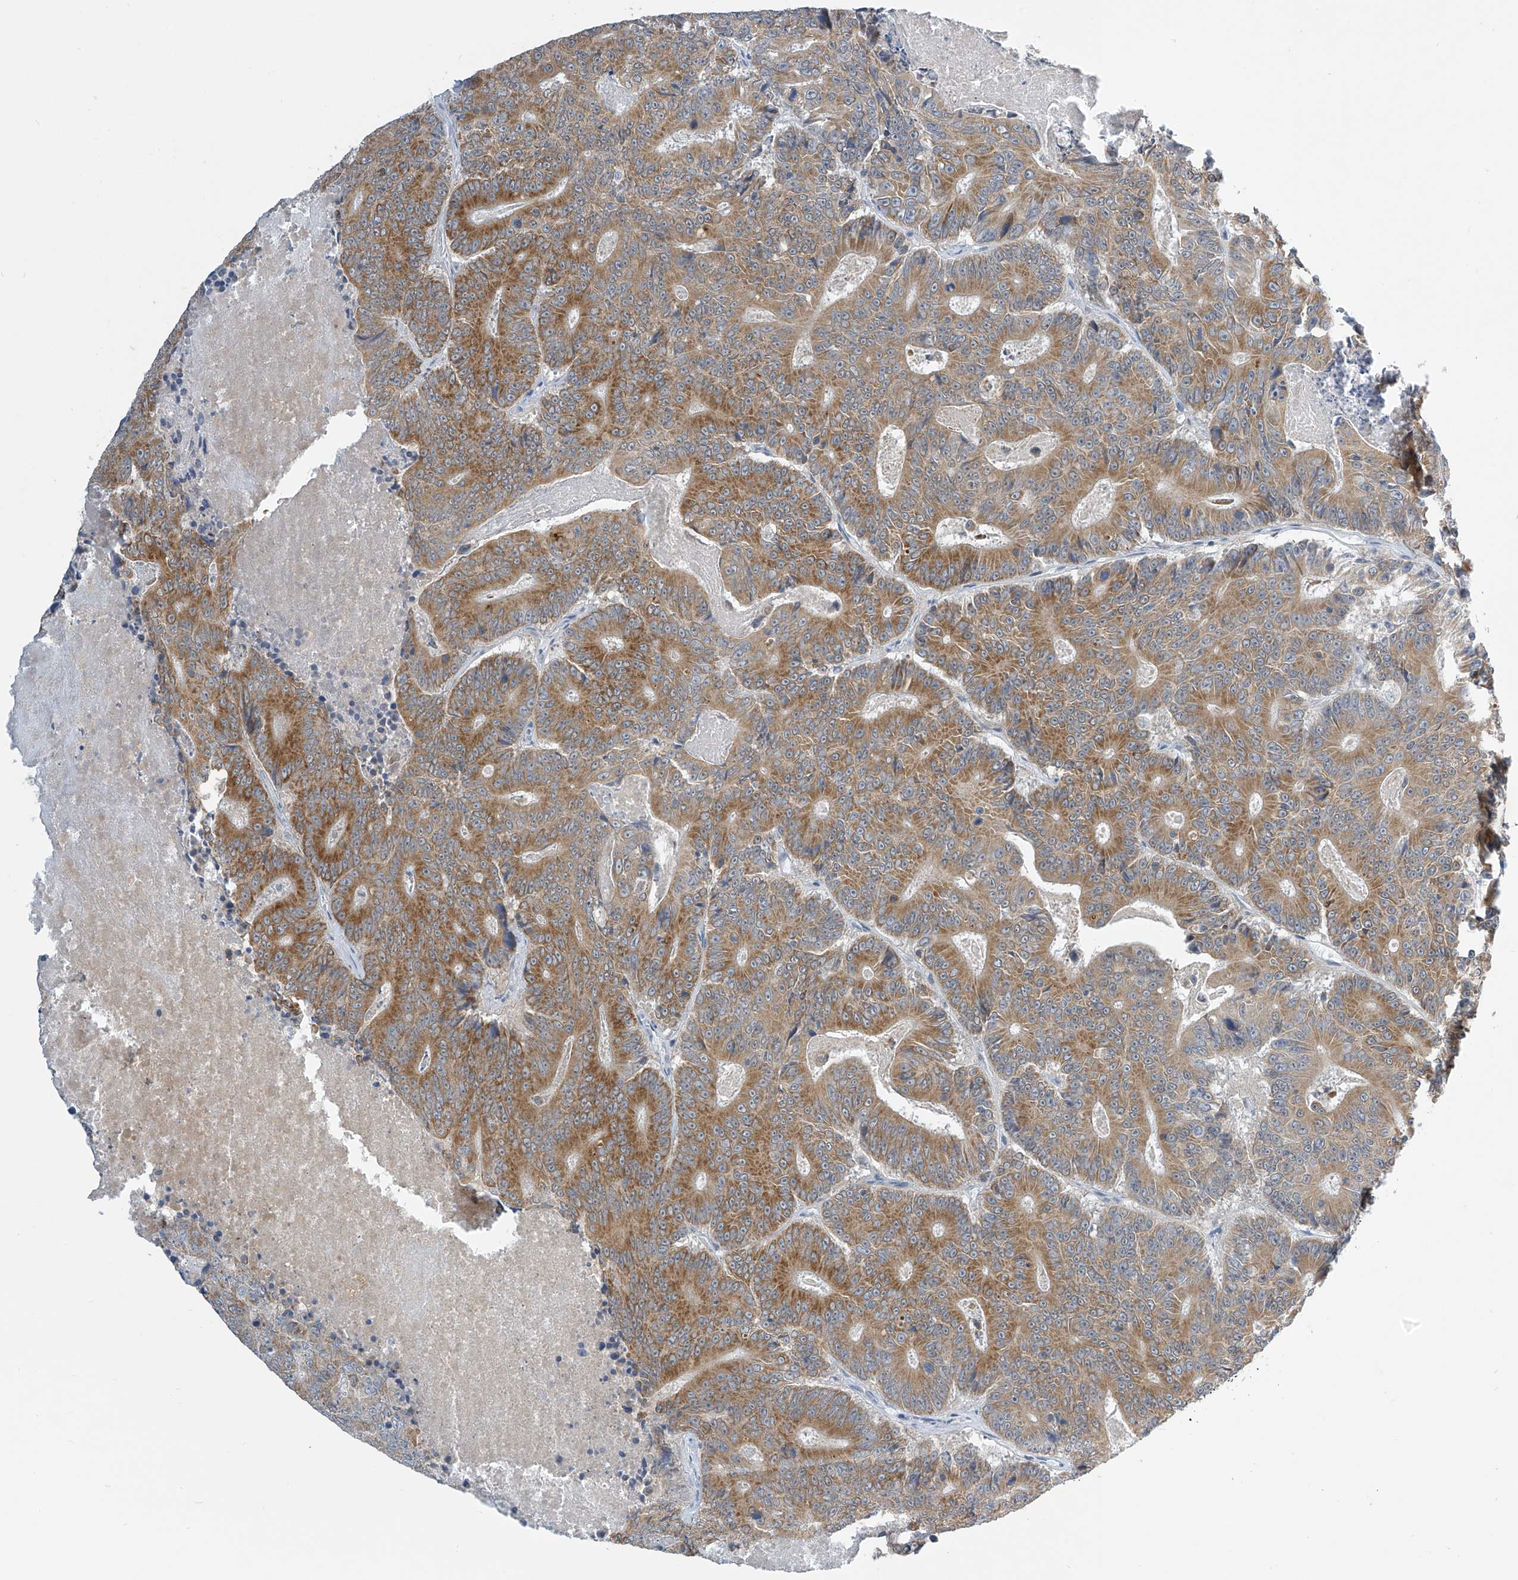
{"staining": {"intensity": "moderate", "quantity": ">75%", "location": "cytoplasmic/membranous"}, "tissue": "colorectal cancer", "cell_type": "Tumor cells", "image_type": "cancer", "snomed": [{"axis": "morphology", "description": "Adenocarcinoma, NOS"}, {"axis": "topography", "description": "Colon"}], "caption": "Immunohistochemistry (IHC) staining of colorectal cancer (adenocarcinoma), which shows medium levels of moderate cytoplasmic/membranous positivity in about >75% of tumor cells indicating moderate cytoplasmic/membranous protein staining. The staining was performed using DAB (brown) for protein detection and nuclei were counterstained in hematoxylin (blue).", "gene": "APLF", "patient": {"sex": "male", "age": 83}}